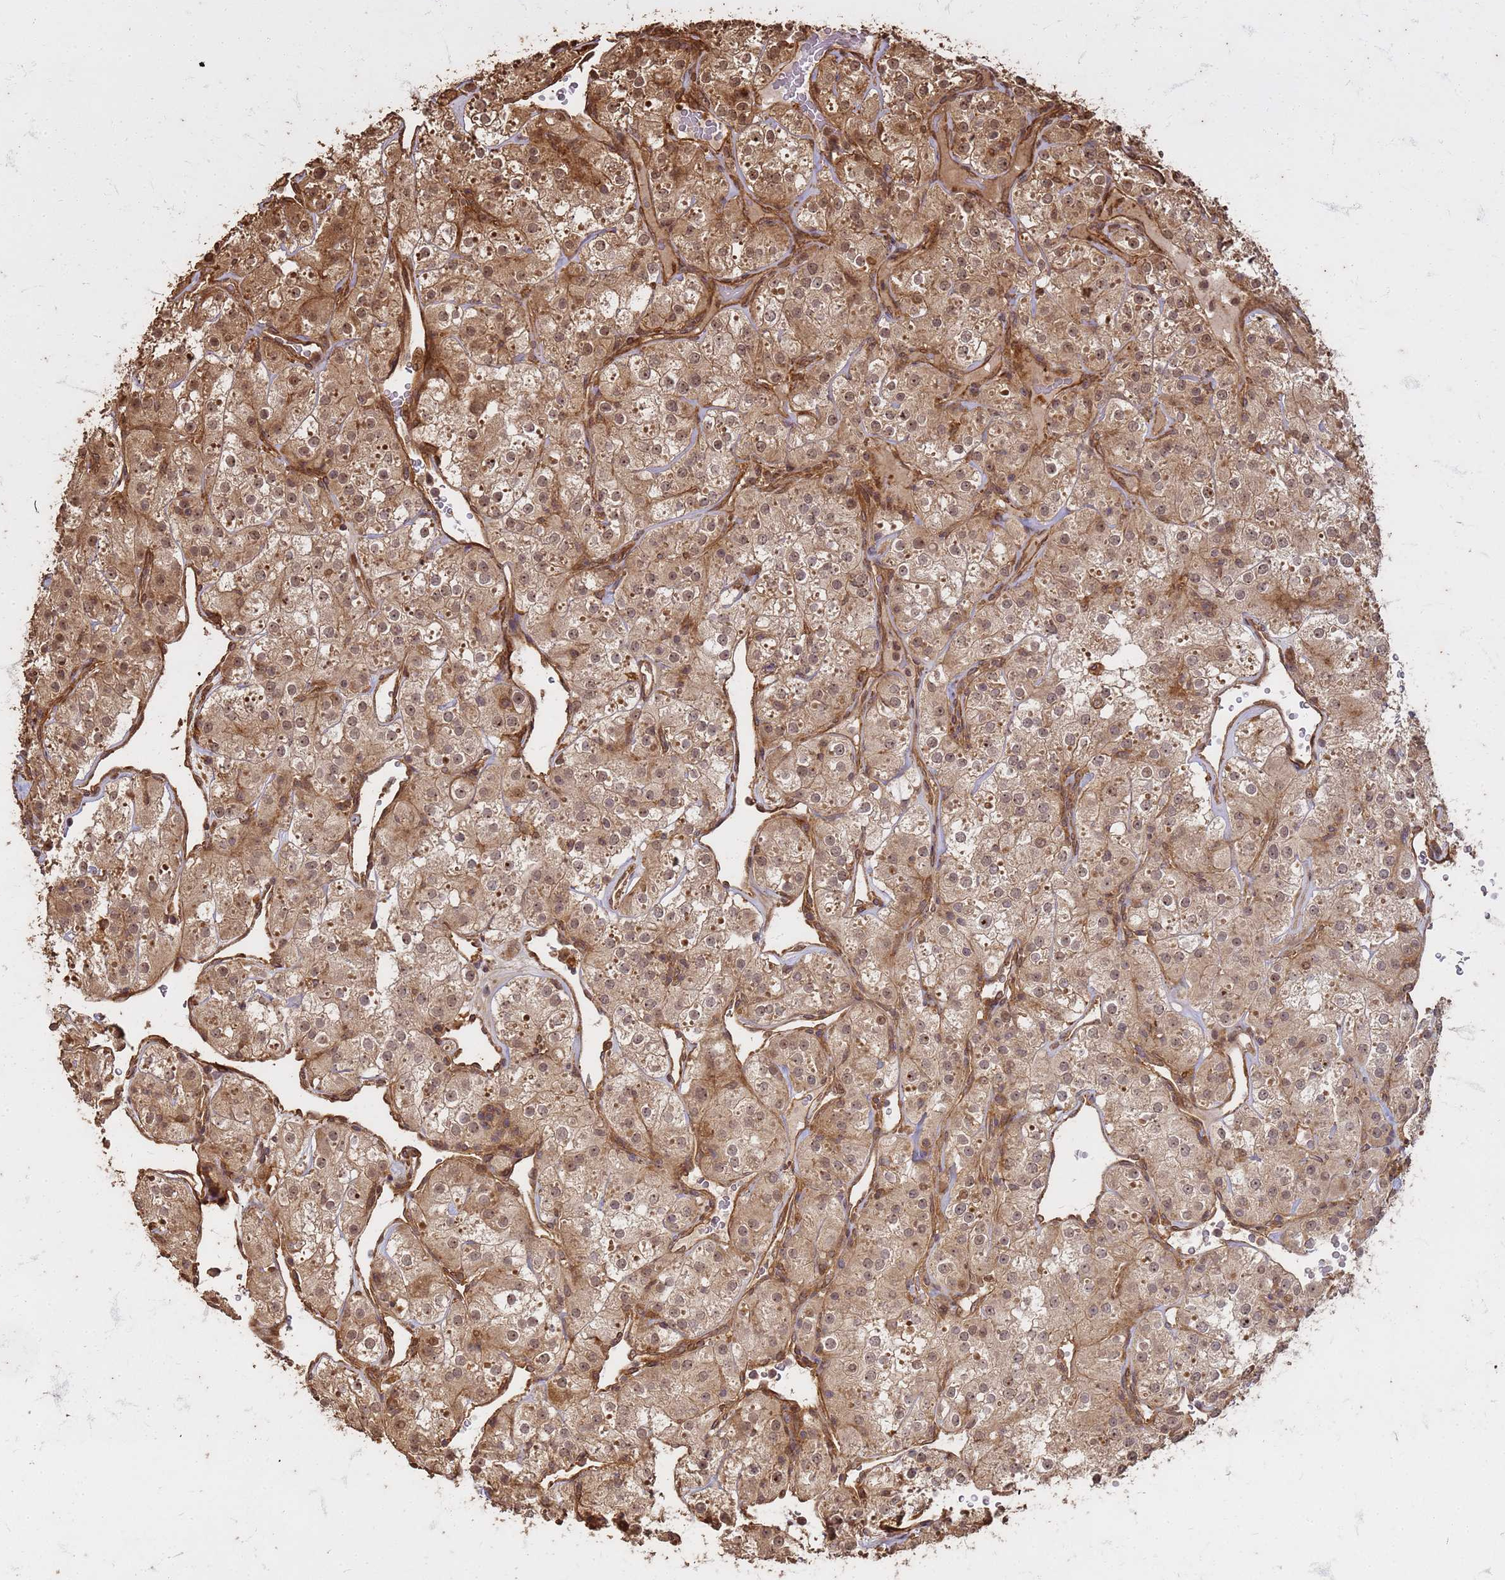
{"staining": {"intensity": "moderate", "quantity": "25%-75%", "location": "cytoplasmic/membranous,nuclear"}, "tissue": "renal cancer", "cell_type": "Tumor cells", "image_type": "cancer", "snomed": [{"axis": "morphology", "description": "Adenocarcinoma, NOS"}, {"axis": "topography", "description": "Kidney"}], "caption": "Human renal cancer stained for a protein (brown) exhibits moderate cytoplasmic/membranous and nuclear positive positivity in approximately 25%-75% of tumor cells.", "gene": "KIF26A", "patient": {"sex": "male", "age": 77}}